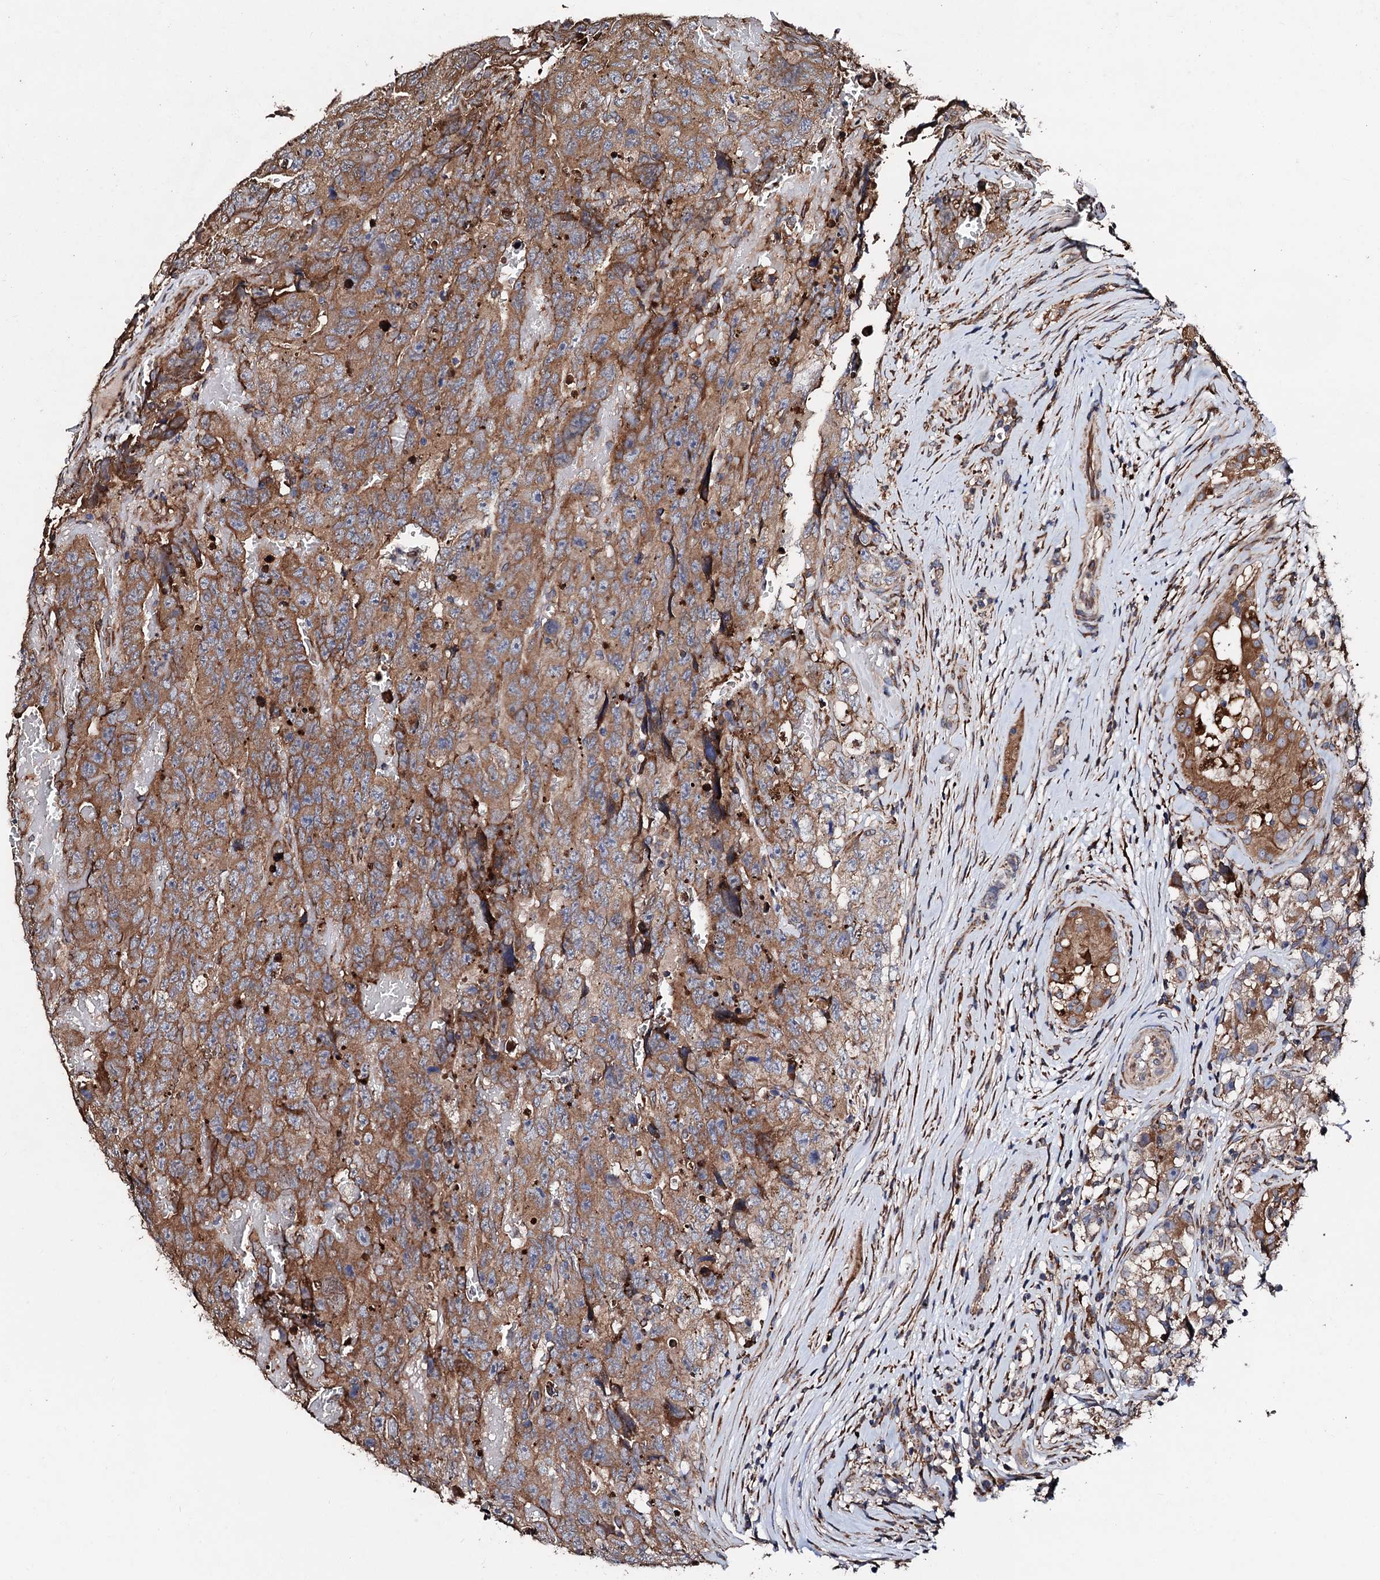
{"staining": {"intensity": "moderate", "quantity": ">75%", "location": "cytoplasmic/membranous"}, "tissue": "testis cancer", "cell_type": "Tumor cells", "image_type": "cancer", "snomed": [{"axis": "morphology", "description": "Carcinoma, Embryonal, NOS"}, {"axis": "topography", "description": "Testis"}], "caption": "Testis cancer stained with DAB IHC shows medium levels of moderate cytoplasmic/membranous expression in about >75% of tumor cells.", "gene": "CKAP5", "patient": {"sex": "male", "age": 45}}